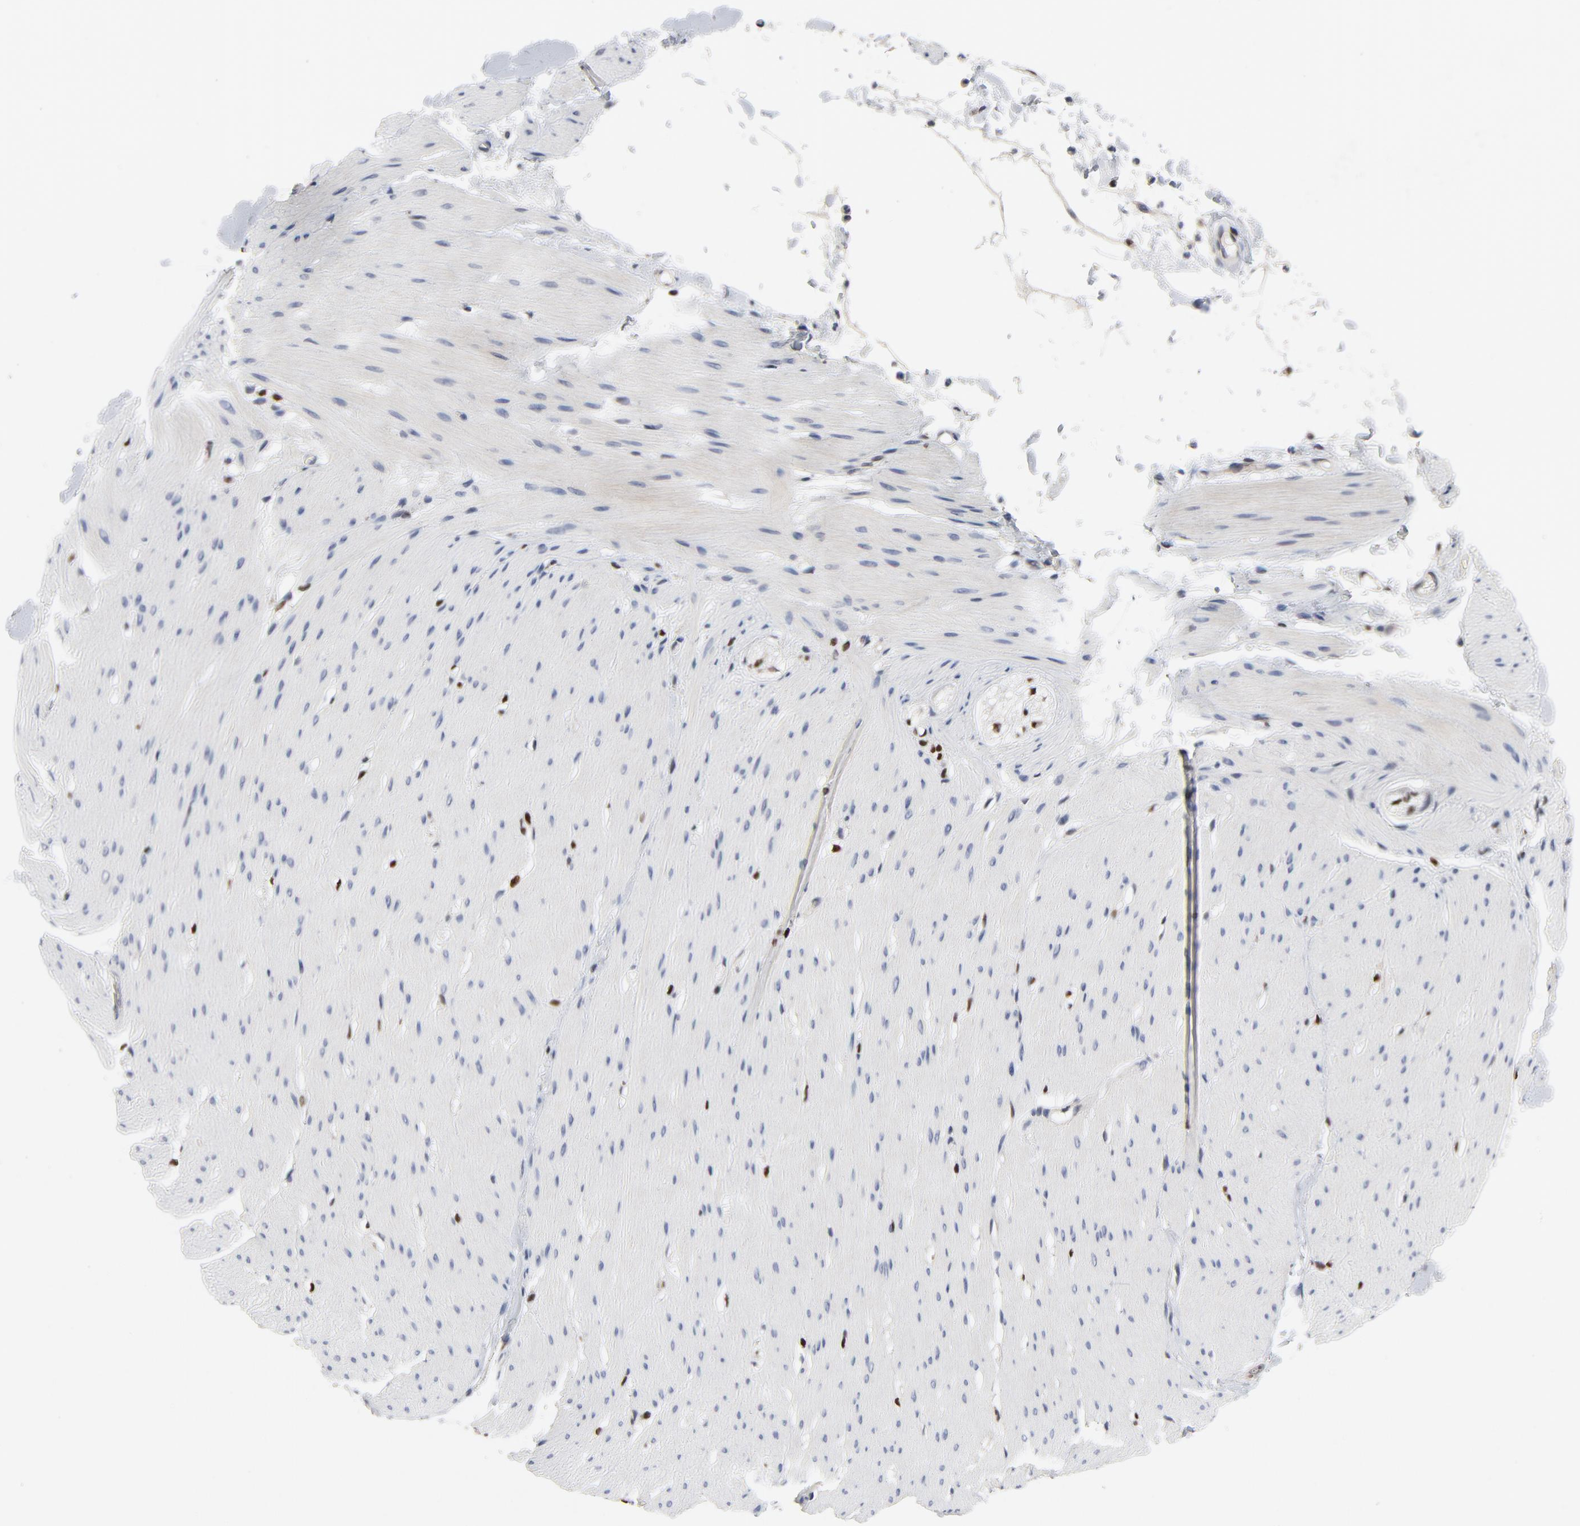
{"staining": {"intensity": "negative", "quantity": "none", "location": "none"}, "tissue": "smooth muscle", "cell_type": "Smooth muscle cells", "image_type": "normal", "snomed": [{"axis": "morphology", "description": "Normal tissue, NOS"}, {"axis": "topography", "description": "Smooth muscle"}, {"axis": "topography", "description": "Colon"}], "caption": "Immunohistochemistry photomicrograph of benign smooth muscle: human smooth muscle stained with DAB shows no significant protein staining in smooth muscle cells. (Stains: DAB immunohistochemistry with hematoxylin counter stain, Microscopy: brightfield microscopy at high magnification).", "gene": "NFKB1", "patient": {"sex": "male", "age": 67}}